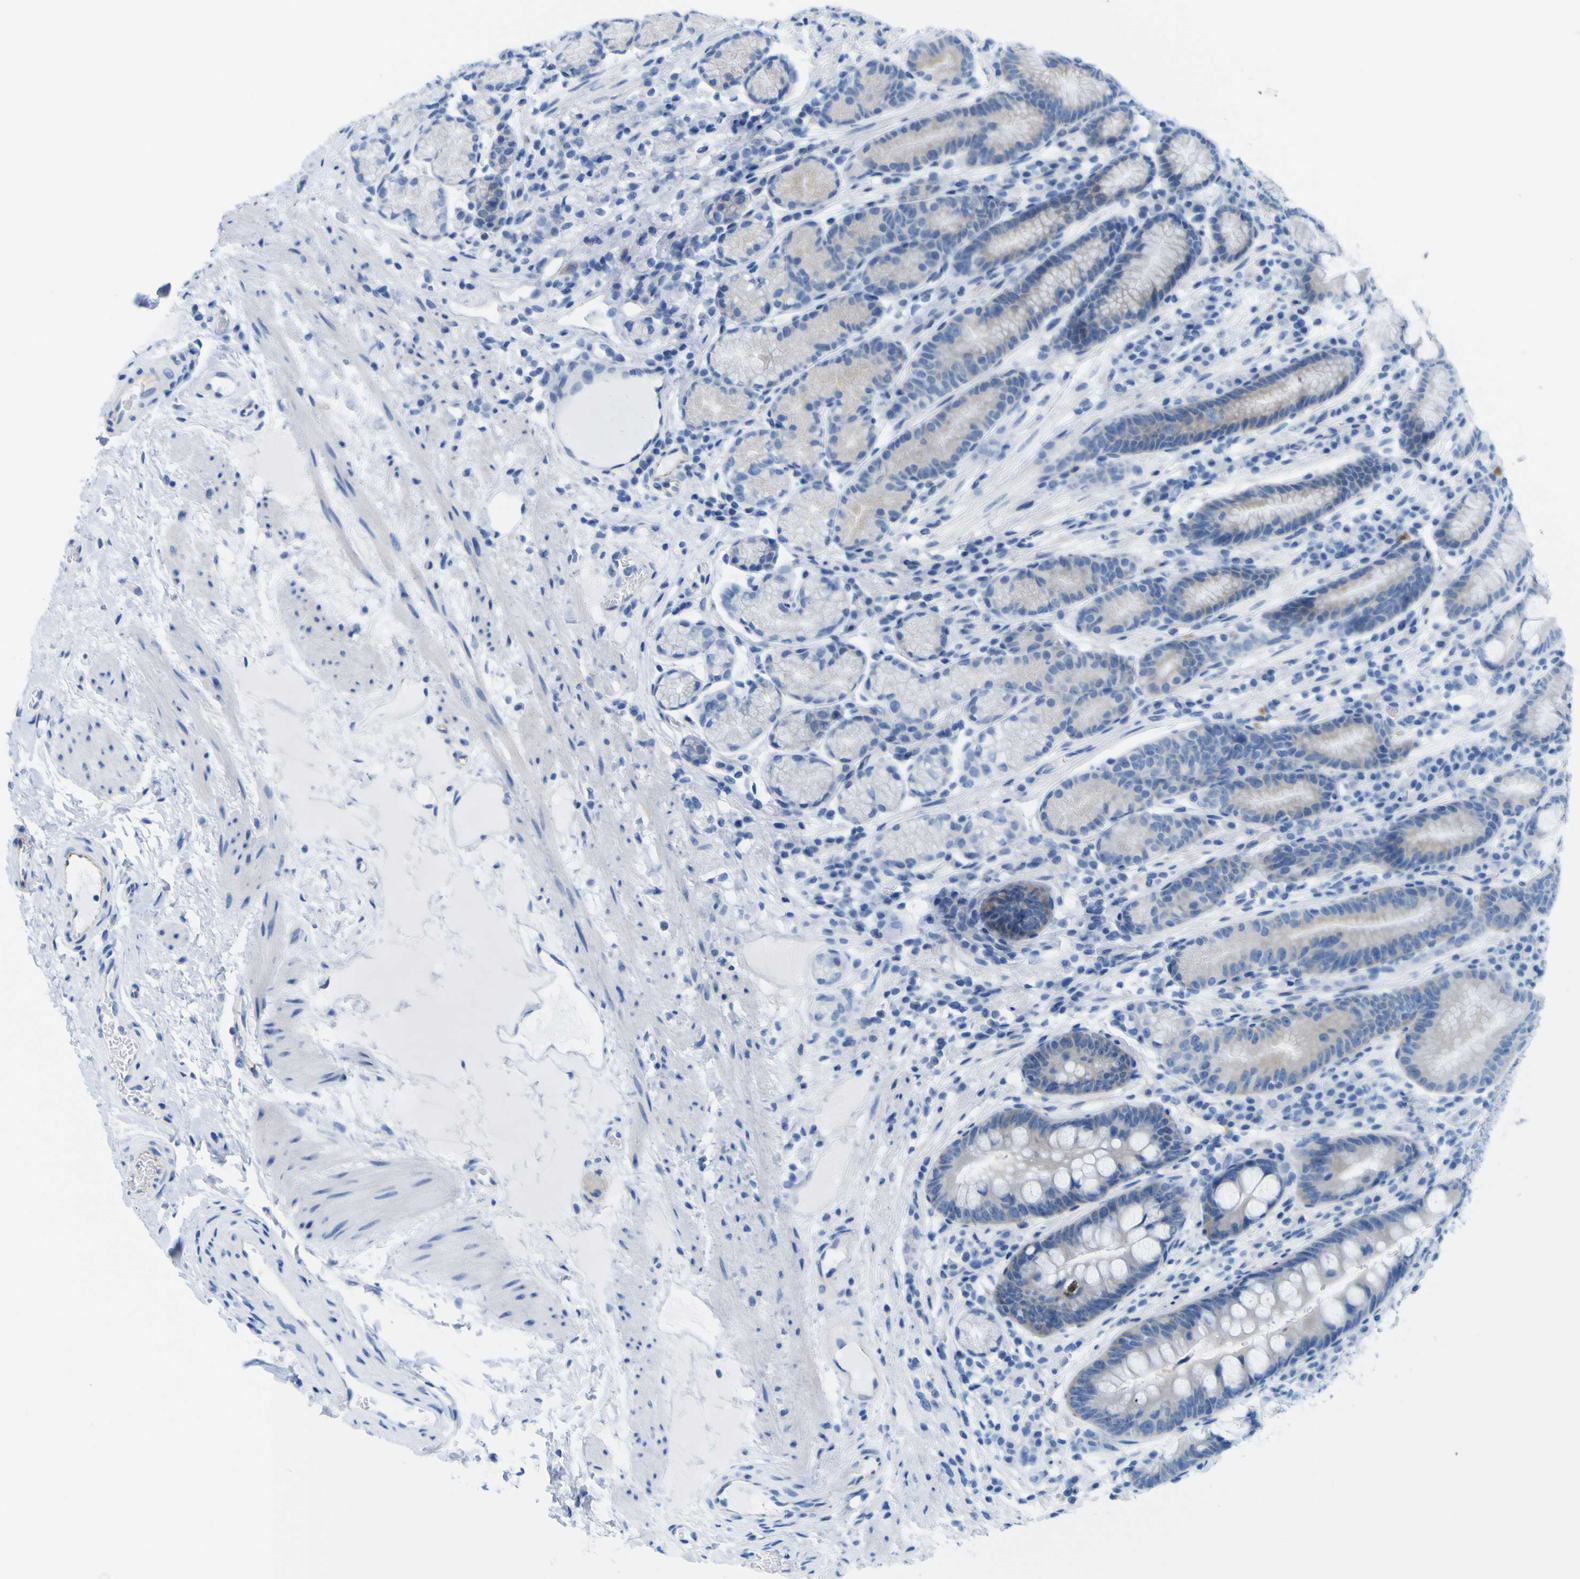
{"staining": {"intensity": "weak", "quantity": "<25%", "location": "cytoplasmic/membranous"}, "tissue": "stomach", "cell_type": "Glandular cells", "image_type": "normal", "snomed": [{"axis": "morphology", "description": "Normal tissue, NOS"}, {"axis": "topography", "description": "Stomach, lower"}], "caption": "This is an immunohistochemistry (IHC) micrograph of unremarkable human stomach. There is no staining in glandular cells.", "gene": "JPH1", "patient": {"sex": "male", "age": 52}}